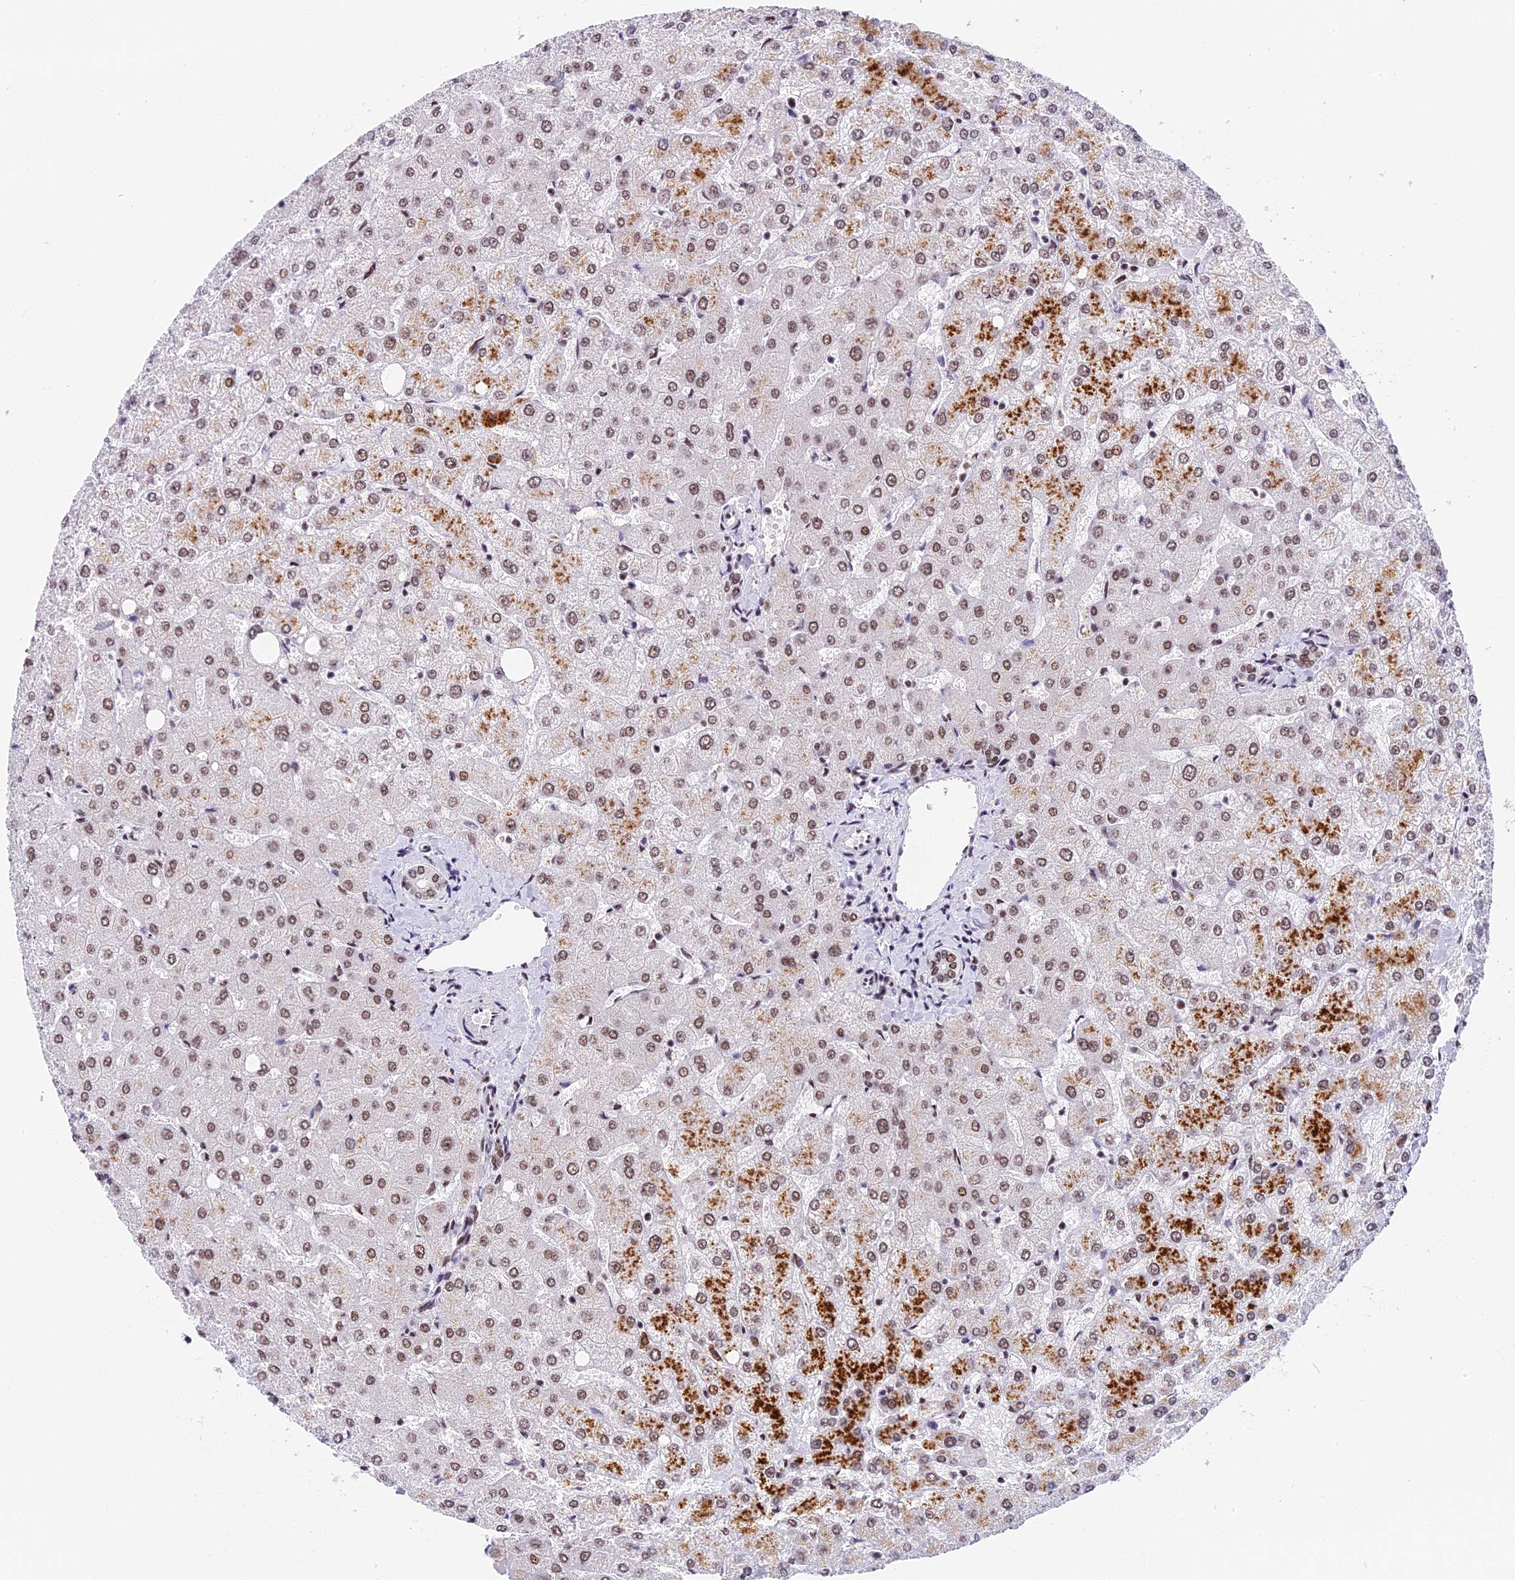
{"staining": {"intensity": "moderate", "quantity": "25%-75%", "location": "nuclear"}, "tissue": "liver", "cell_type": "Cholangiocytes", "image_type": "normal", "snomed": [{"axis": "morphology", "description": "Normal tissue, NOS"}, {"axis": "topography", "description": "Liver"}], "caption": "Liver stained for a protein shows moderate nuclear positivity in cholangiocytes.", "gene": "SBNO1", "patient": {"sex": "female", "age": 54}}